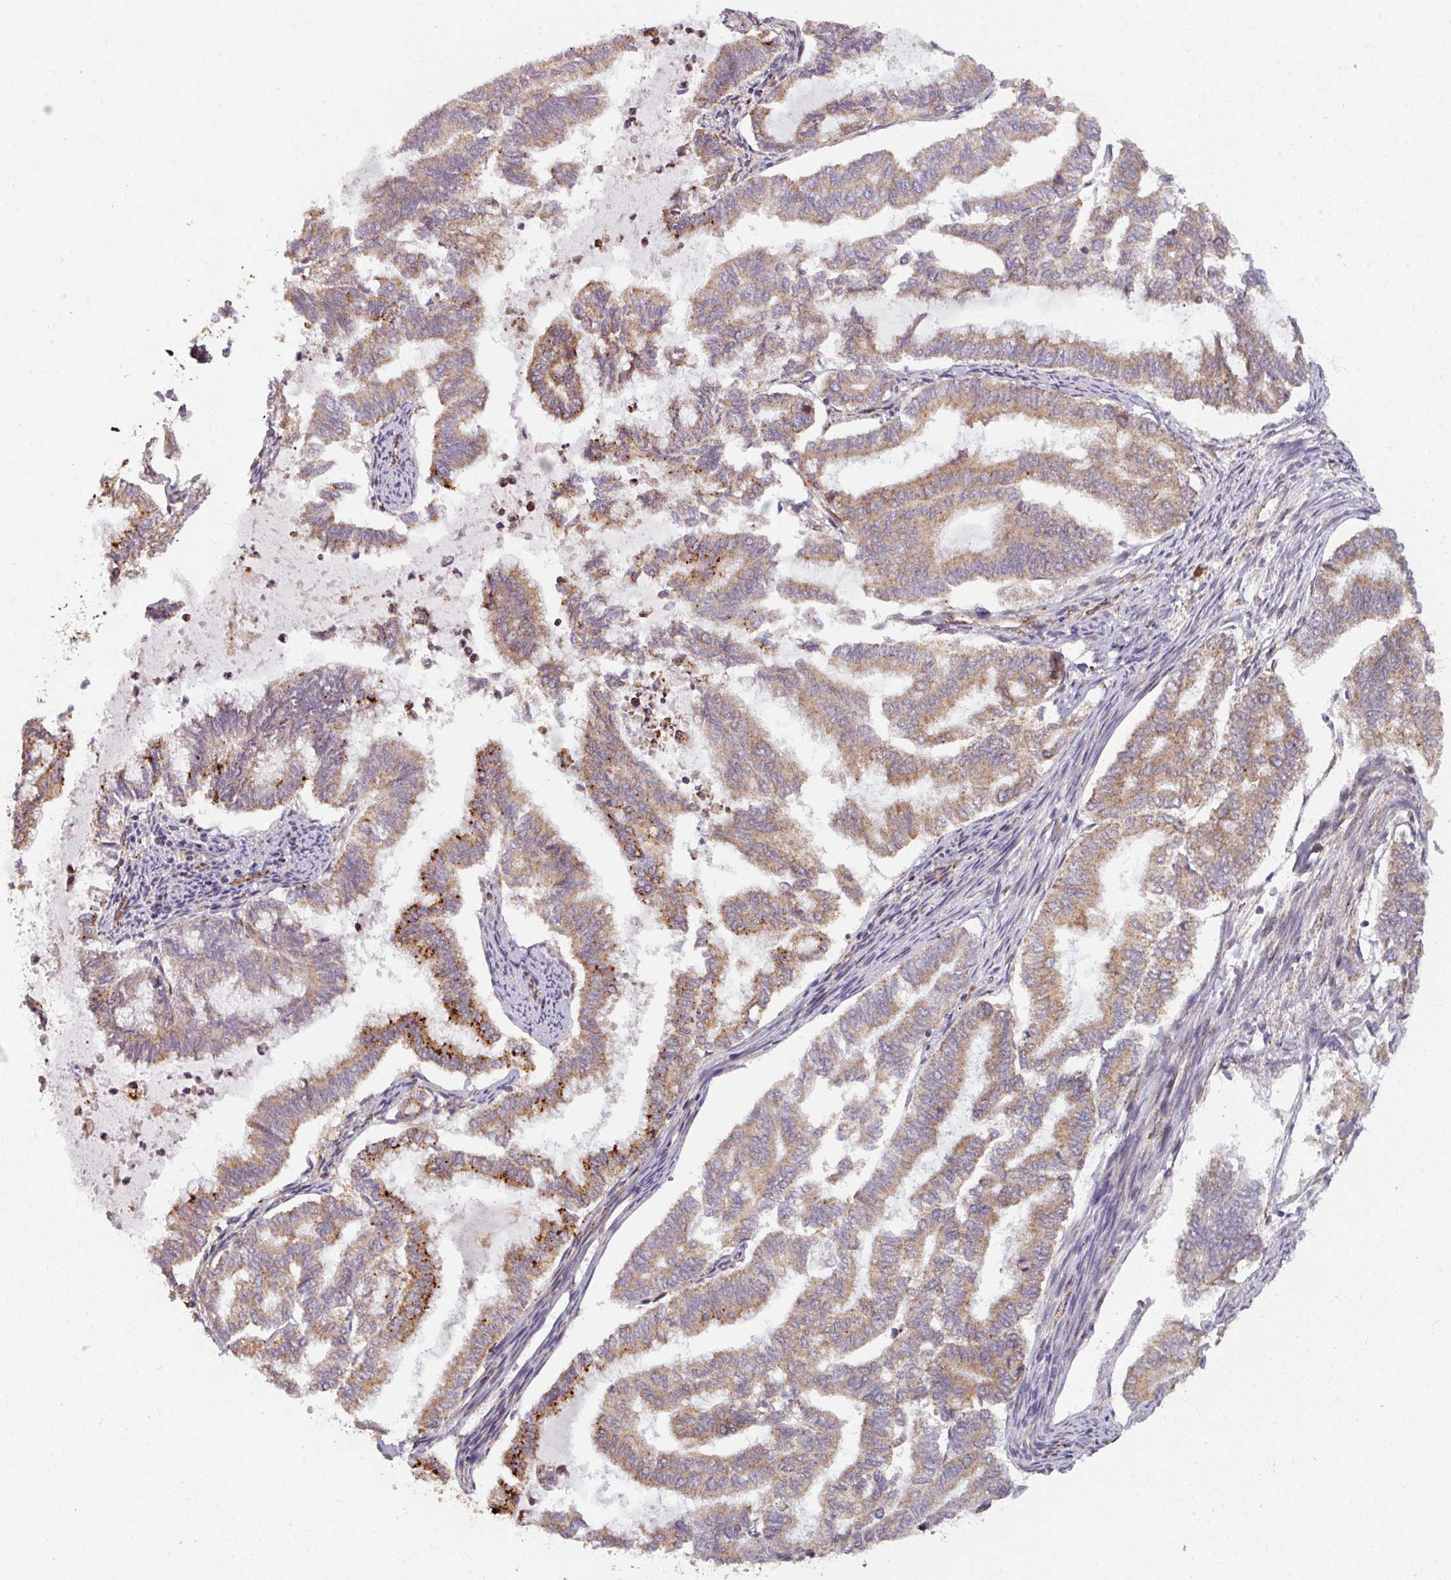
{"staining": {"intensity": "moderate", "quantity": ">75%", "location": "cytoplasmic/membranous"}, "tissue": "endometrial cancer", "cell_type": "Tumor cells", "image_type": "cancer", "snomed": [{"axis": "morphology", "description": "Adenocarcinoma, NOS"}, {"axis": "topography", "description": "Endometrium"}], "caption": "An immunohistochemistry image of tumor tissue is shown. Protein staining in brown labels moderate cytoplasmic/membranous positivity in adenocarcinoma (endometrial) within tumor cells.", "gene": "MAGT1", "patient": {"sex": "female", "age": 79}}